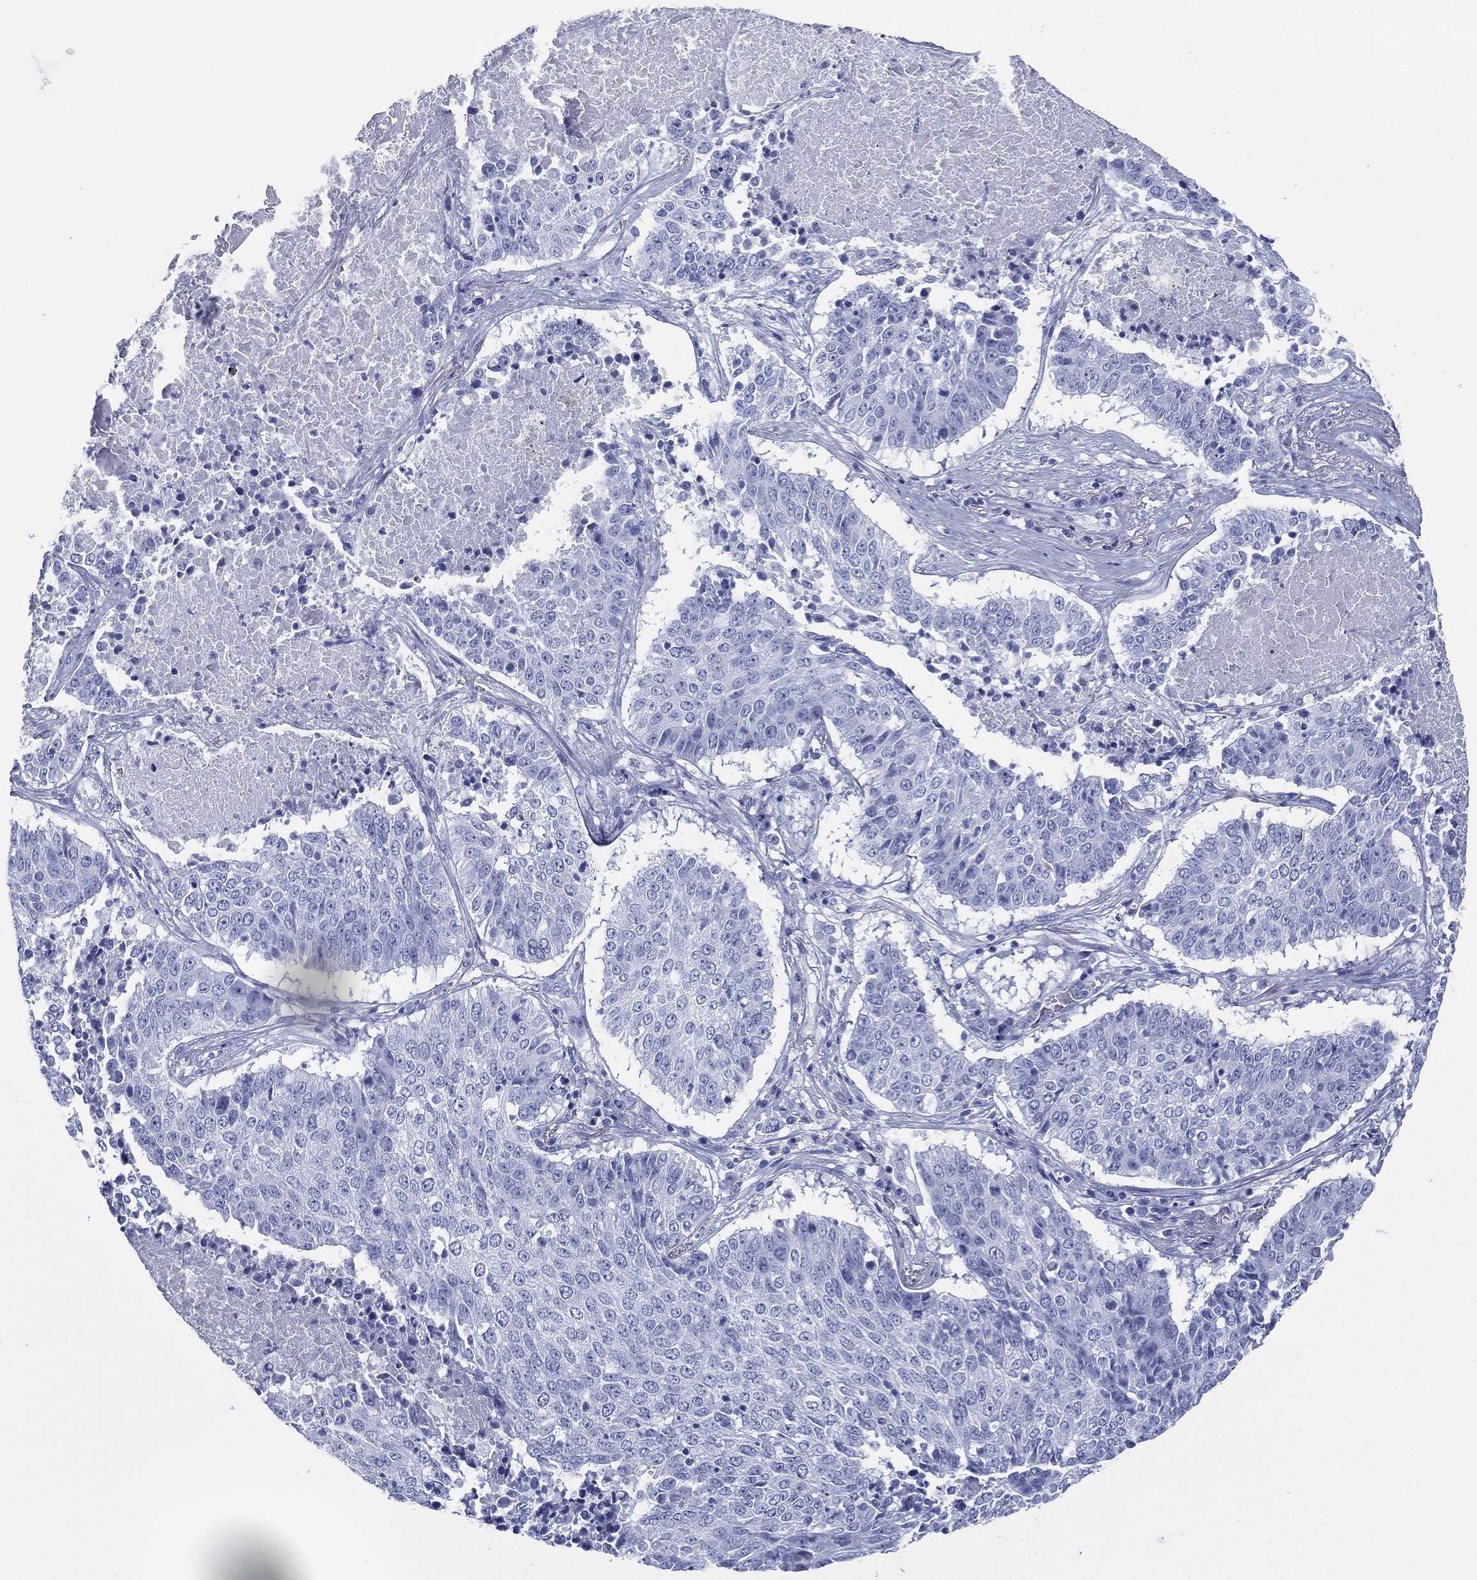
{"staining": {"intensity": "negative", "quantity": "none", "location": "none"}, "tissue": "lung cancer", "cell_type": "Tumor cells", "image_type": "cancer", "snomed": [{"axis": "morphology", "description": "Squamous cell carcinoma, NOS"}, {"axis": "topography", "description": "Lung"}], "caption": "DAB immunohistochemical staining of lung cancer (squamous cell carcinoma) shows no significant staining in tumor cells.", "gene": "RSPH4A", "patient": {"sex": "male", "age": 64}}